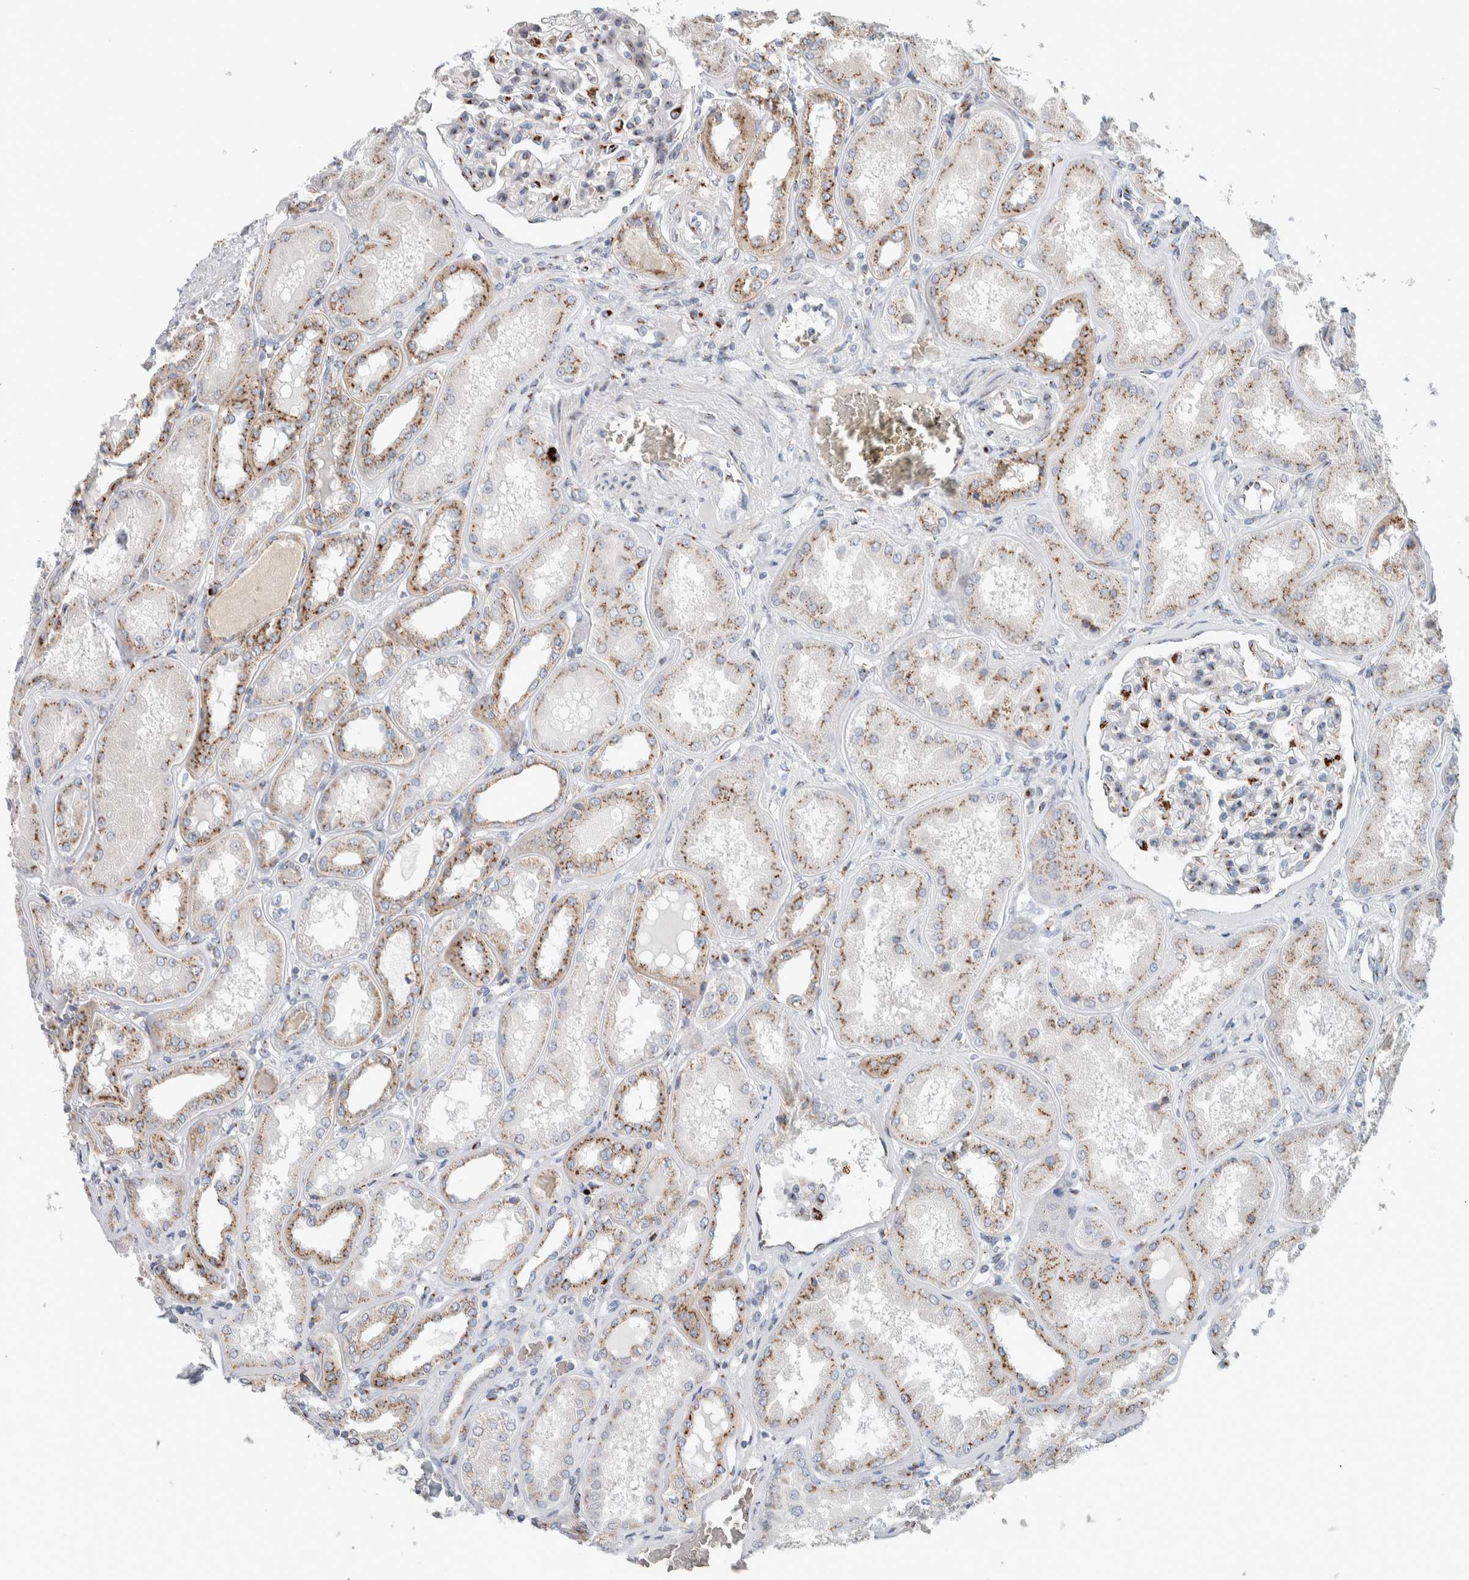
{"staining": {"intensity": "strong", "quantity": "<25%", "location": "cytoplasmic/membranous"}, "tissue": "kidney", "cell_type": "Cells in glomeruli", "image_type": "normal", "snomed": [{"axis": "morphology", "description": "Normal tissue, NOS"}, {"axis": "topography", "description": "Kidney"}], "caption": "Brown immunohistochemical staining in benign human kidney shows strong cytoplasmic/membranous expression in about <25% of cells in glomeruli.", "gene": "SLC38A10", "patient": {"sex": "female", "age": 56}}